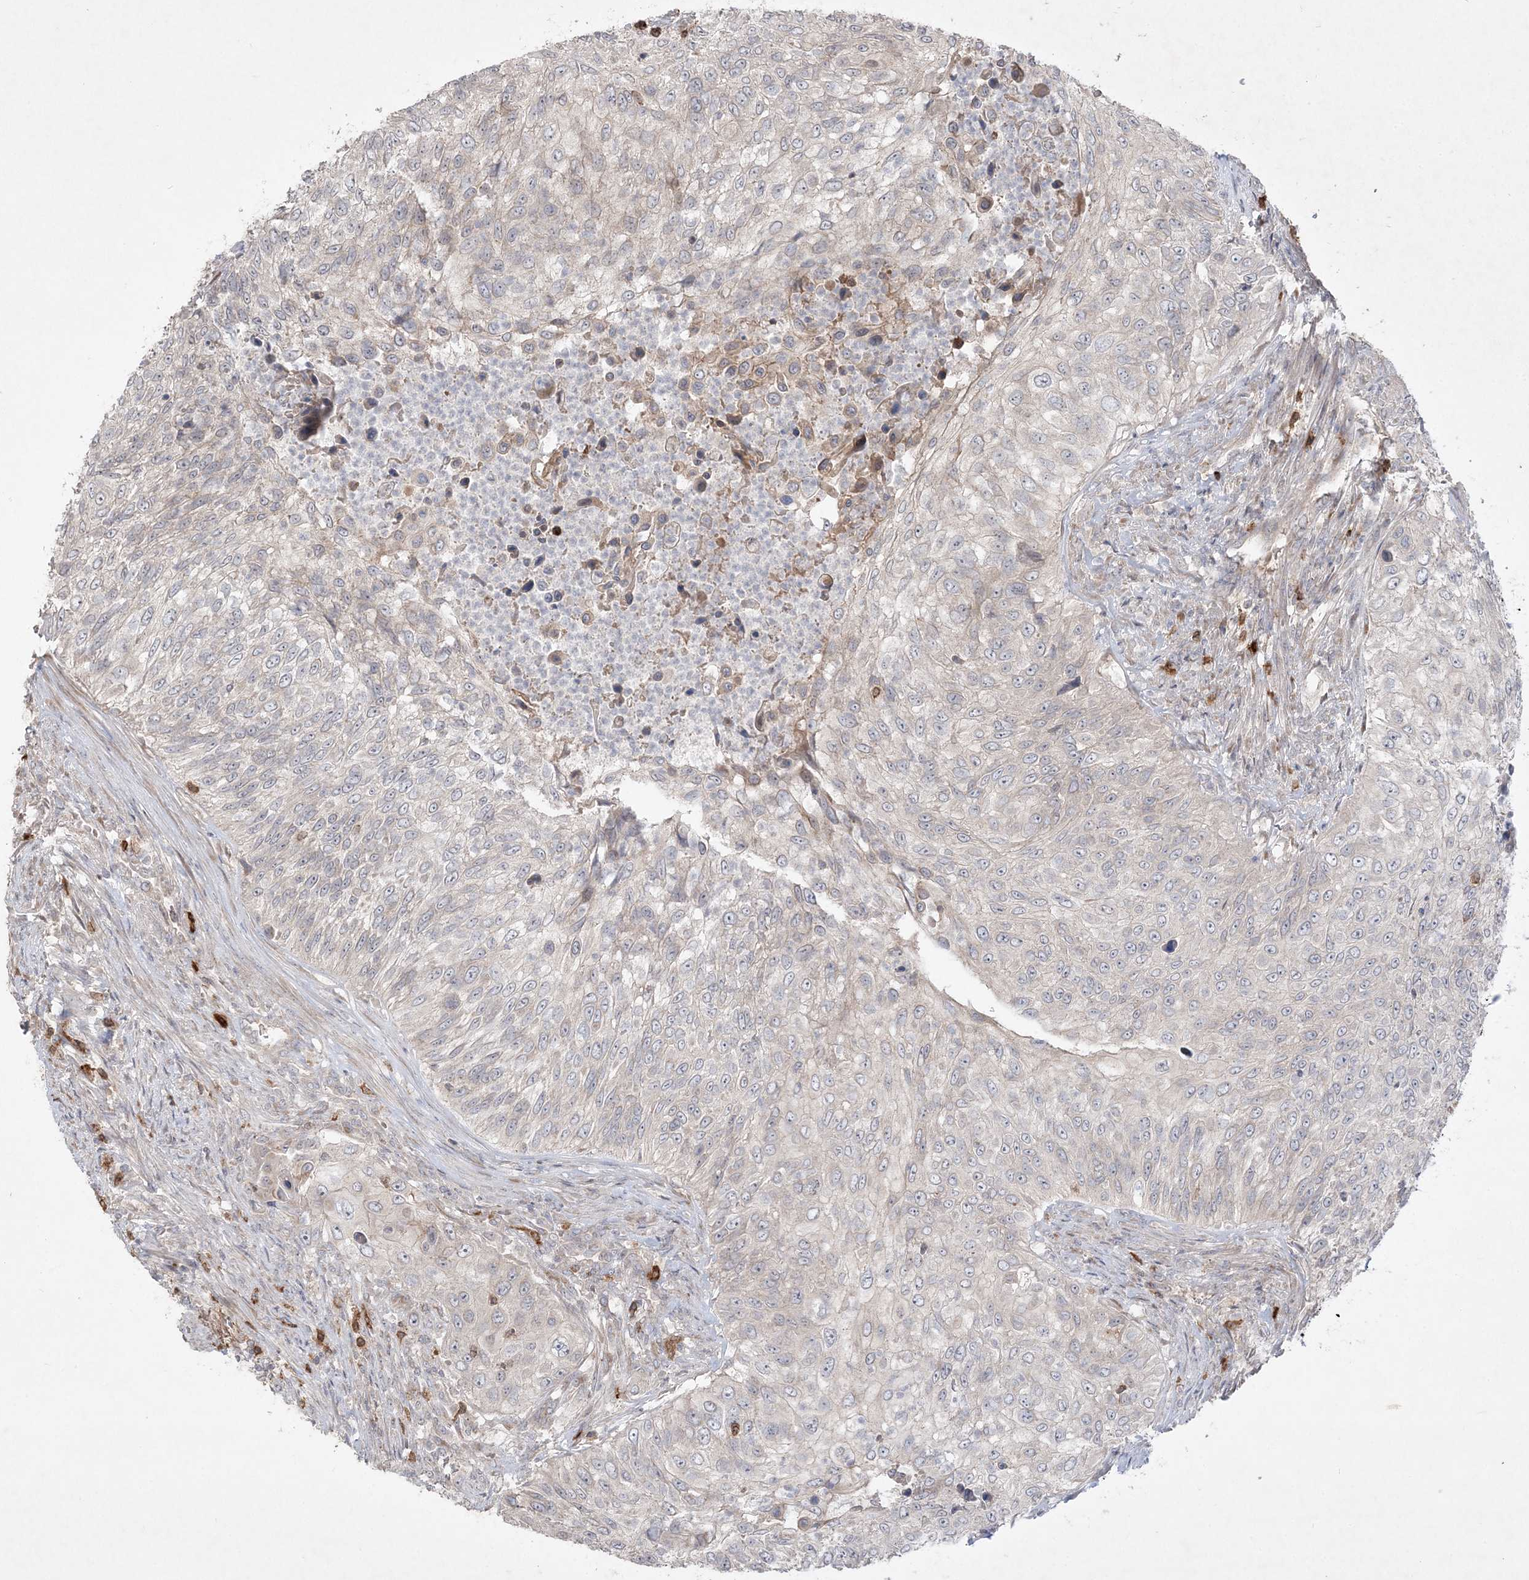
{"staining": {"intensity": "negative", "quantity": "none", "location": "none"}, "tissue": "urothelial cancer", "cell_type": "Tumor cells", "image_type": "cancer", "snomed": [{"axis": "morphology", "description": "Urothelial carcinoma, High grade"}, {"axis": "topography", "description": "Urinary bladder"}], "caption": "Immunohistochemistry of urothelial cancer displays no positivity in tumor cells.", "gene": "CLNK", "patient": {"sex": "female", "age": 60}}